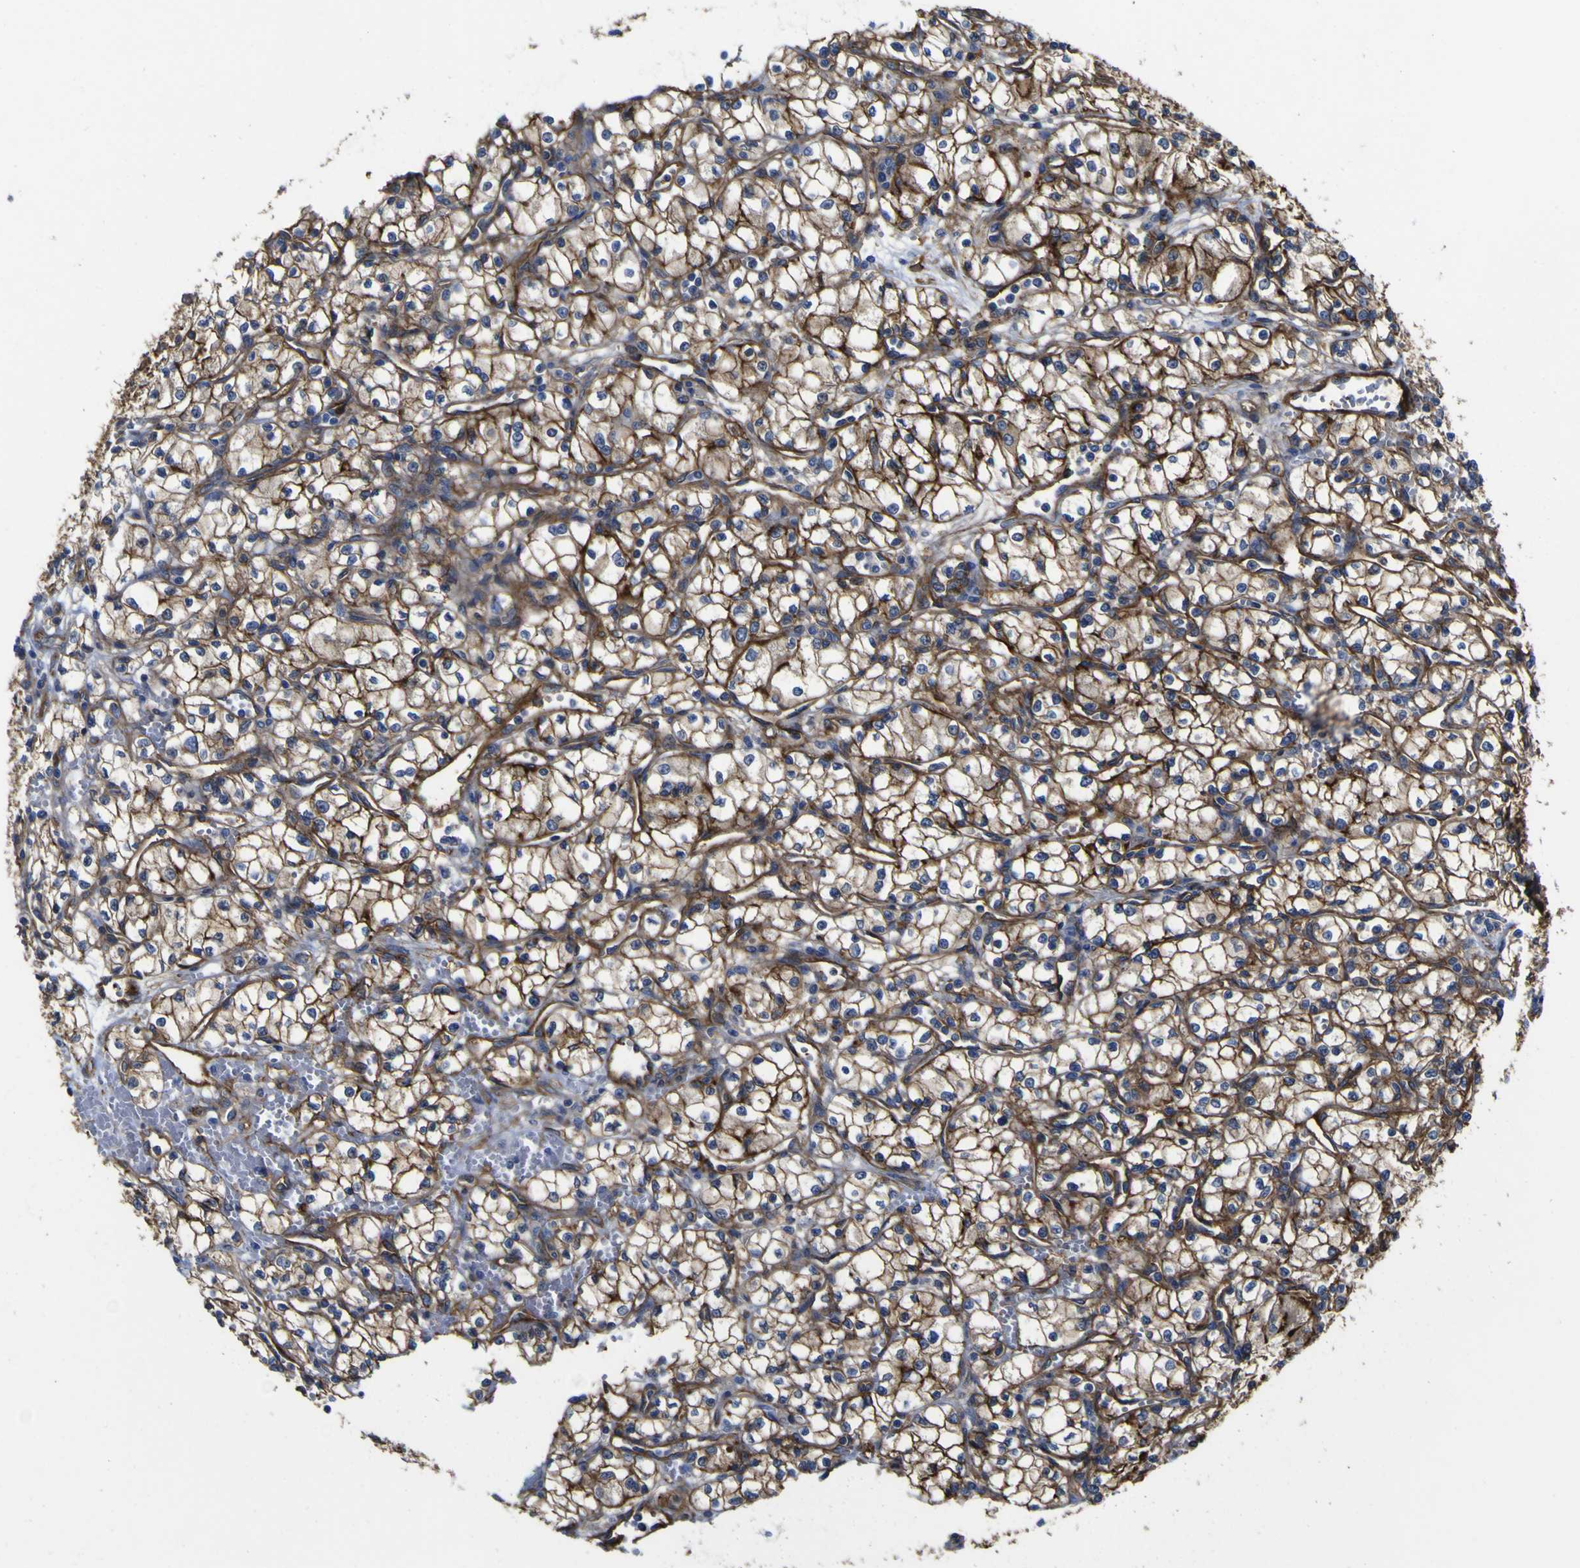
{"staining": {"intensity": "moderate", "quantity": ">75%", "location": "cytoplasmic/membranous"}, "tissue": "renal cancer", "cell_type": "Tumor cells", "image_type": "cancer", "snomed": [{"axis": "morphology", "description": "Normal tissue, NOS"}, {"axis": "morphology", "description": "Adenocarcinoma, NOS"}, {"axis": "topography", "description": "Kidney"}], "caption": "Tumor cells display medium levels of moderate cytoplasmic/membranous staining in about >75% of cells in human renal cancer (adenocarcinoma). Immunohistochemistry stains the protein of interest in brown and the nuclei are stained blue.", "gene": "CD151", "patient": {"sex": "male", "age": 59}}